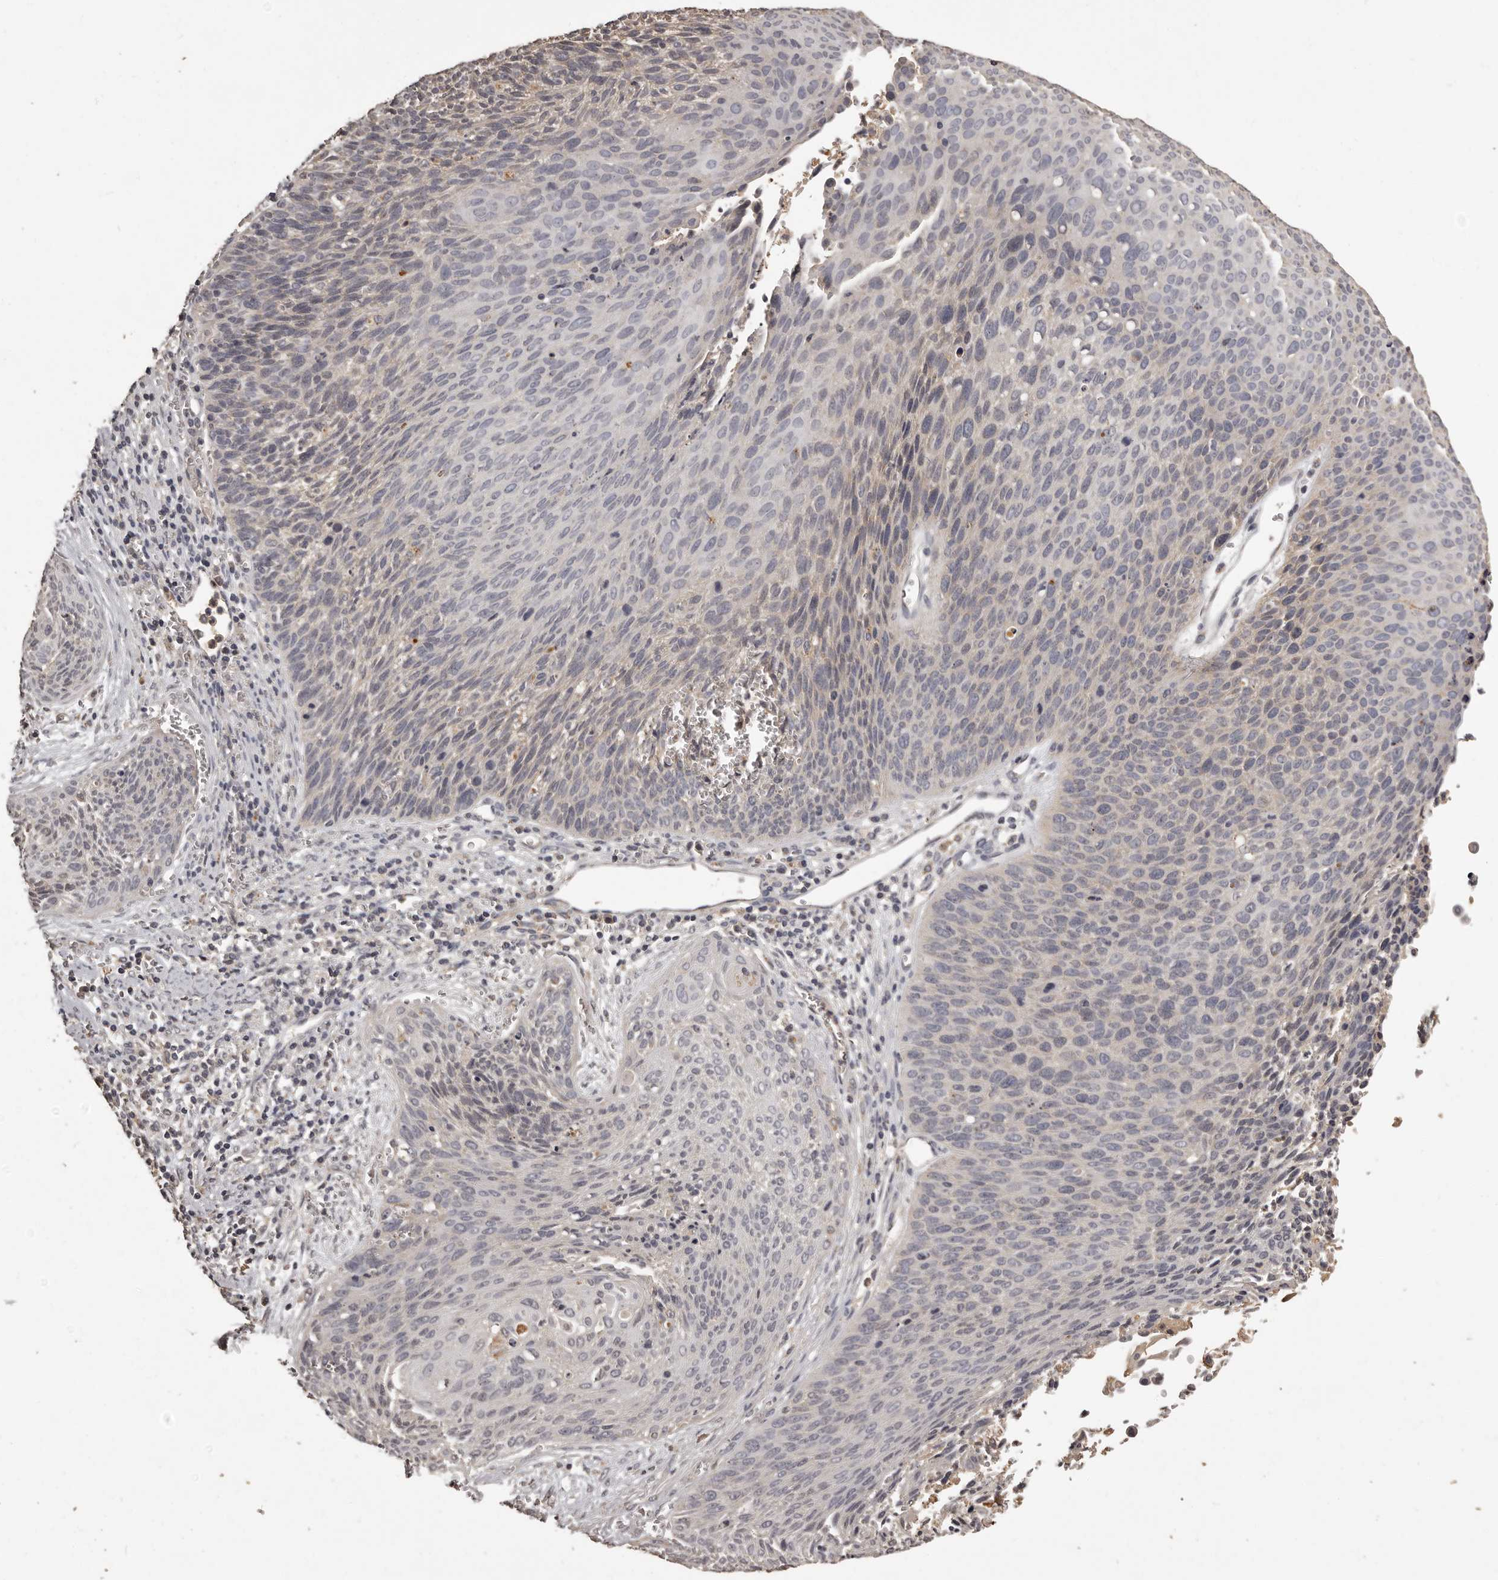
{"staining": {"intensity": "weak", "quantity": "<25%", "location": "cytoplasmic/membranous"}, "tissue": "cervical cancer", "cell_type": "Tumor cells", "image_type": "cancer", "snomed": [{"axis": "morphology", "description": "Squamous cell carcinoma, NOS"}, {"axis": "topography", "description": "Cervix"}], "caption": "Micrograph shows no significant protein staining in tumor cells of squamous cell carcinoma (cervical).", "gene": "MGAT5", "patient": {"sex": "female", "age": 55}}